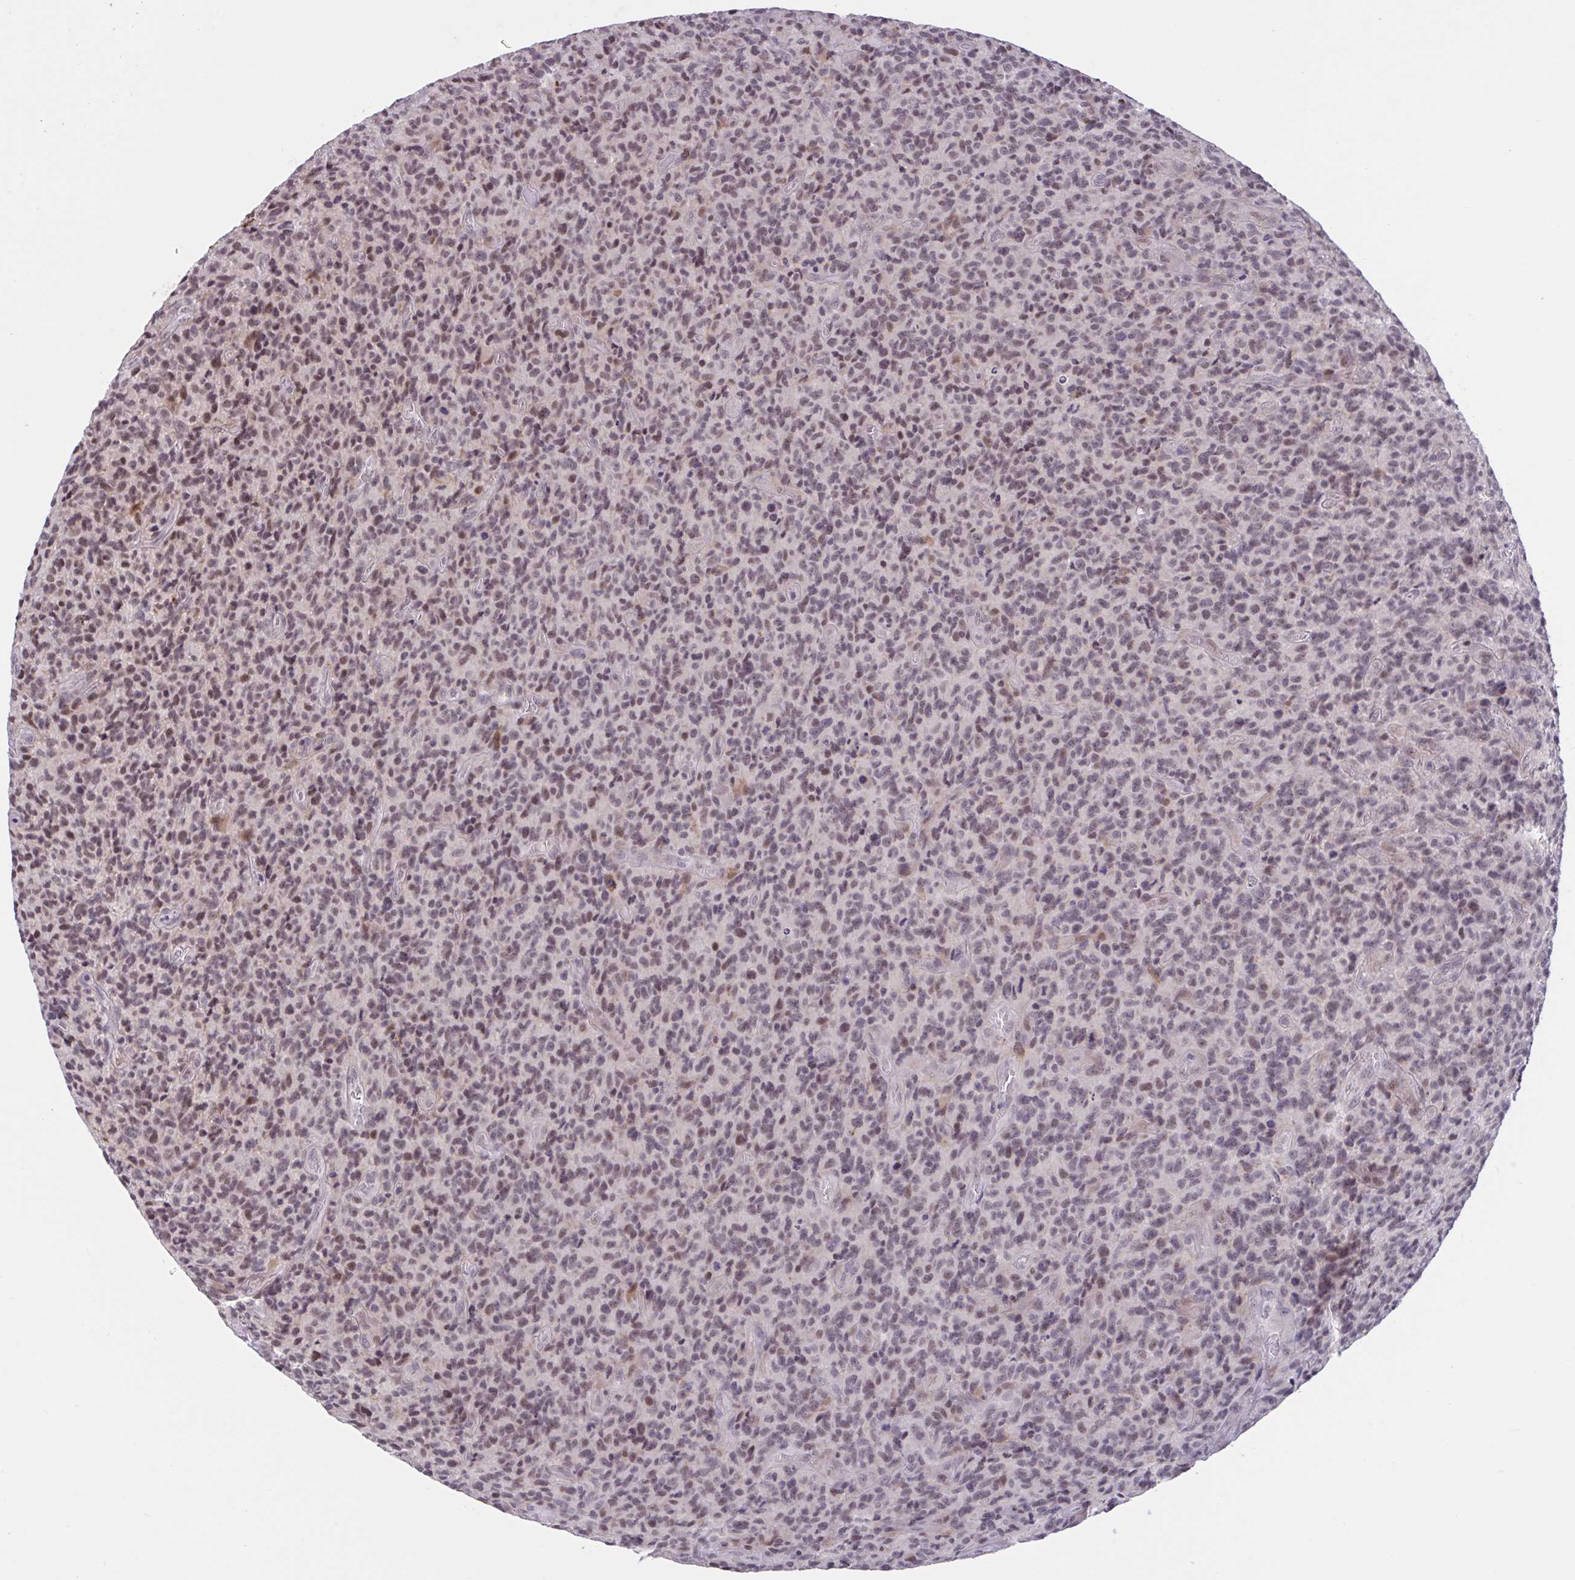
{"staining": {"intensity": "moderate", "quantity": "25%-75%", "location": "nuclear"}, "tissue": "glioma", "cell_type": "Tumor cells", "image_type": "cancer", "snomed": [{"axis": "morphology", "description": "Glioma, malignant, High grade"}, {"axis": "topography", "description": "Brain"}], "caption": "DAB immunohistochemical staining of glioma displays moderate nuclear protein staining in approximately 25%-75% of tumor cells.", "gene": "ZNF414", "patient": {"sex": "male", "age": 76}}